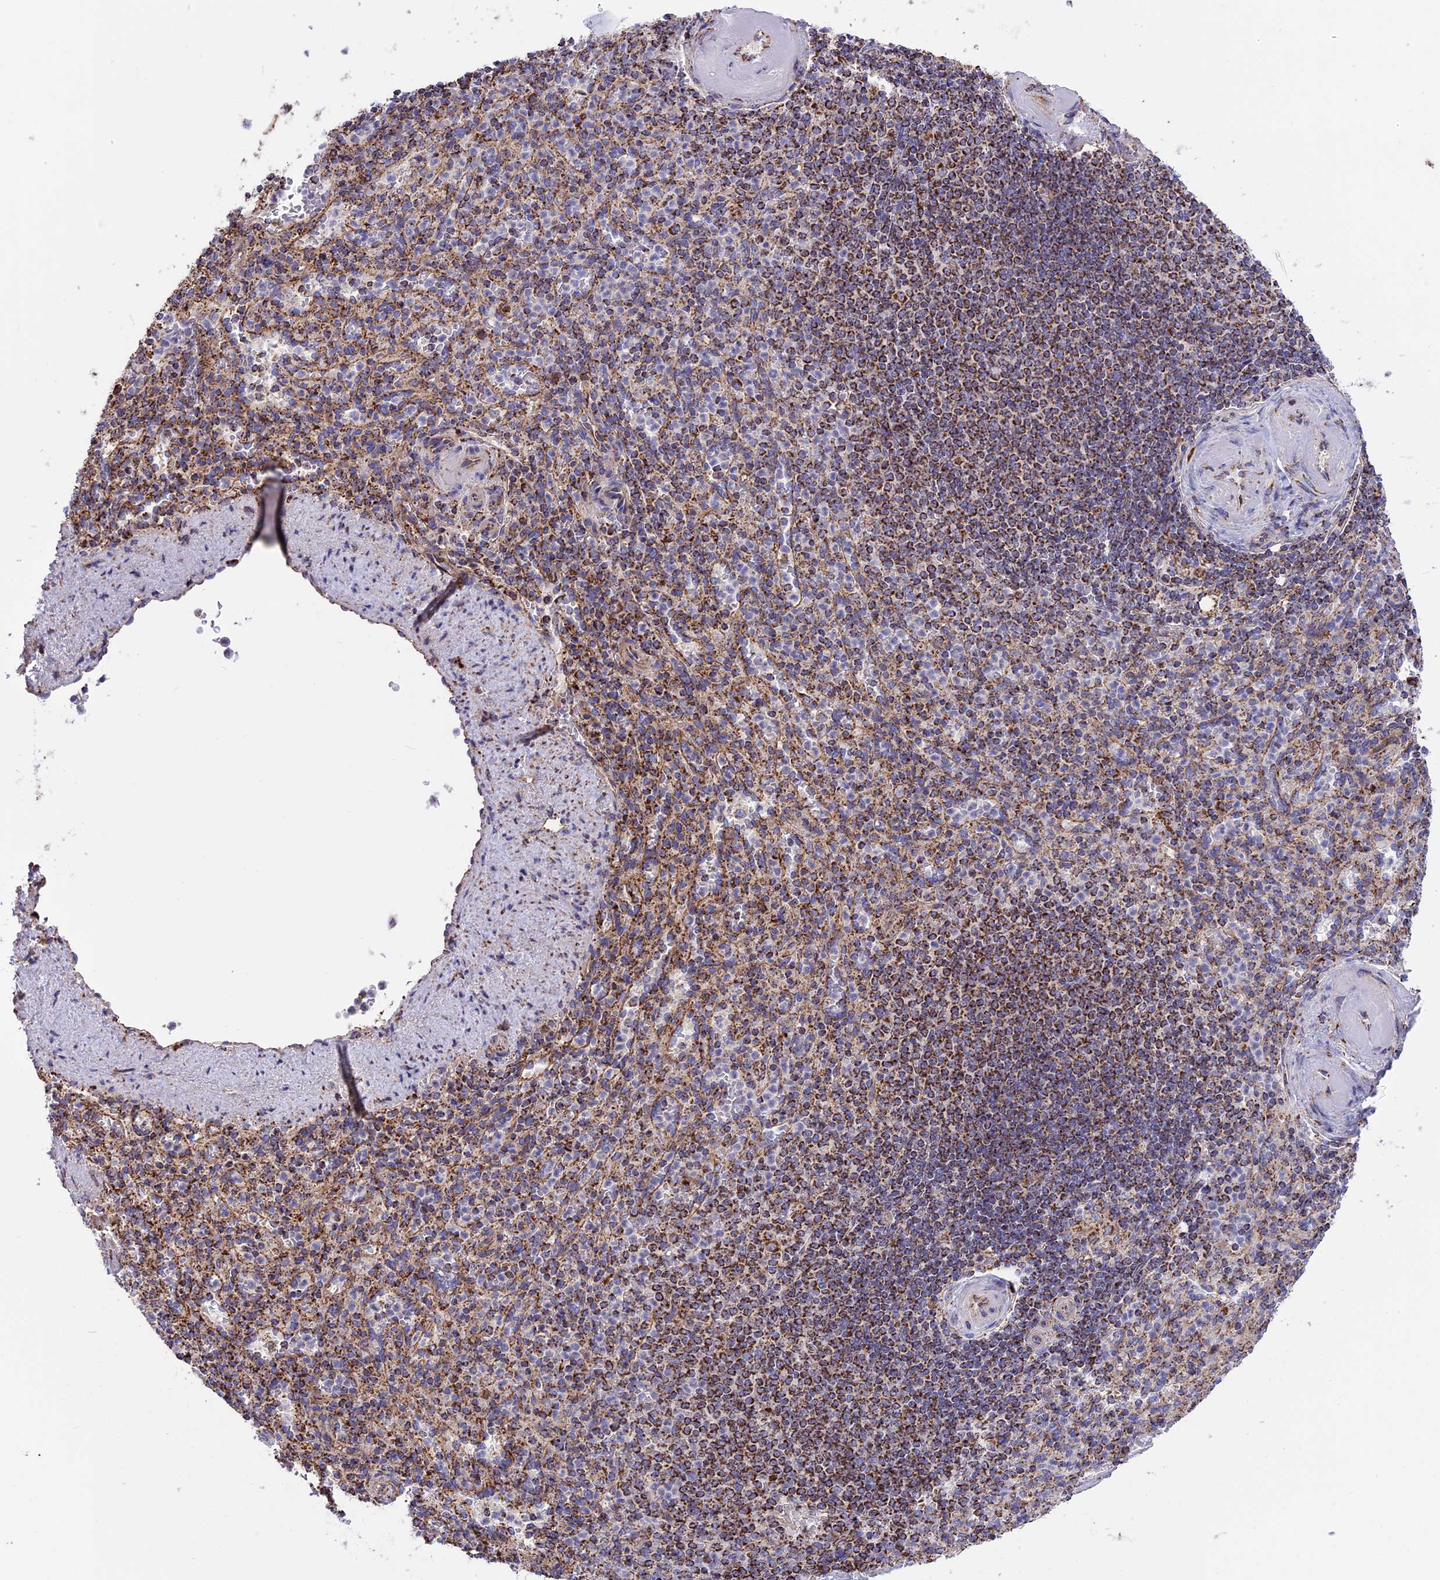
{"staining": {"intensity": "moderate", "quantity": "25%-75%", "location": "cytoplasmic/membranous"}, "tissue": "spleen", "cell_type": "Cells in red pulp", "image_type": "normal", "snomed": [{"axis": "morphology", "description": "Normal tissue, NOS"}, {"axis": "topography", "description": "Spleen"}], "caption": "Moderate cytoplasmic/membranous staining for a protein is identified in approximately 25%-75% of cells in red pulp of unremarkable spleen using immunohistochemistry.", "gene": "TTC4", "patient": {"sex": "female", "age": 74}}